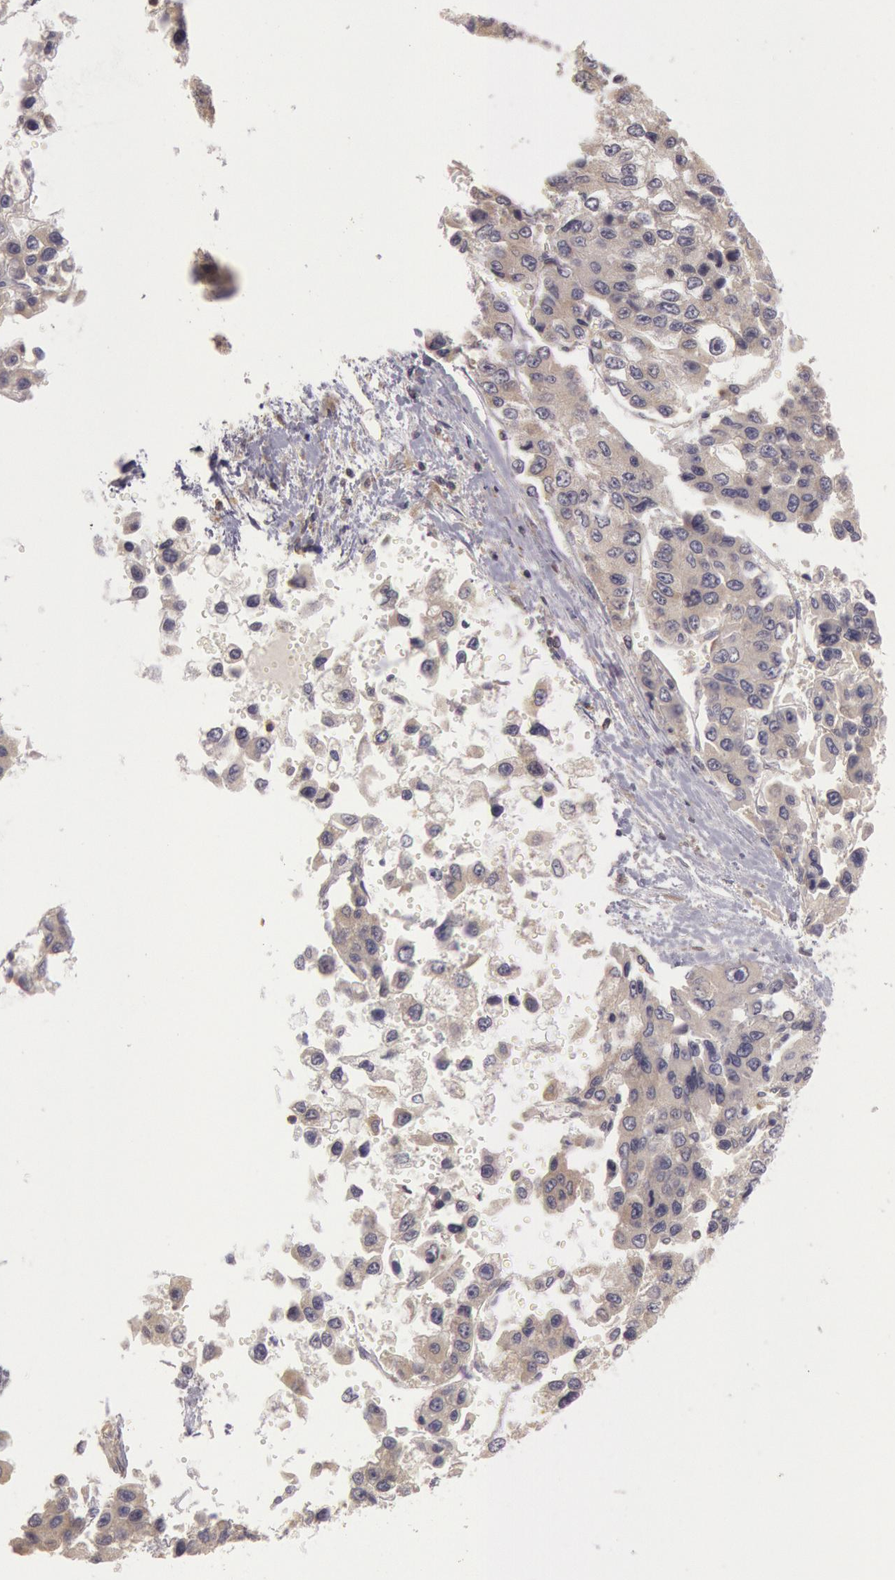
{"staining": {"intensity": "weak", "quantity": ">75%", "location": "cytoplasmic/membranous"}, "tissue": "liver cancer", "cell_type": "Tumor cells", "image_type": "cancer", "snomed": [{"axis": "morphology", "description": "Carcinoma, Hepatocellular, NOS"}, {"axis": "topography", "description": "Liver"}], "caption": "Liver cancer stained for a protein (brown) exhibits weak cytoplasmic/membranous positive staining in approximately >75% of tumor cells.", "gene": "NMT2", "patient": {"sex": "female", "age": 66}}